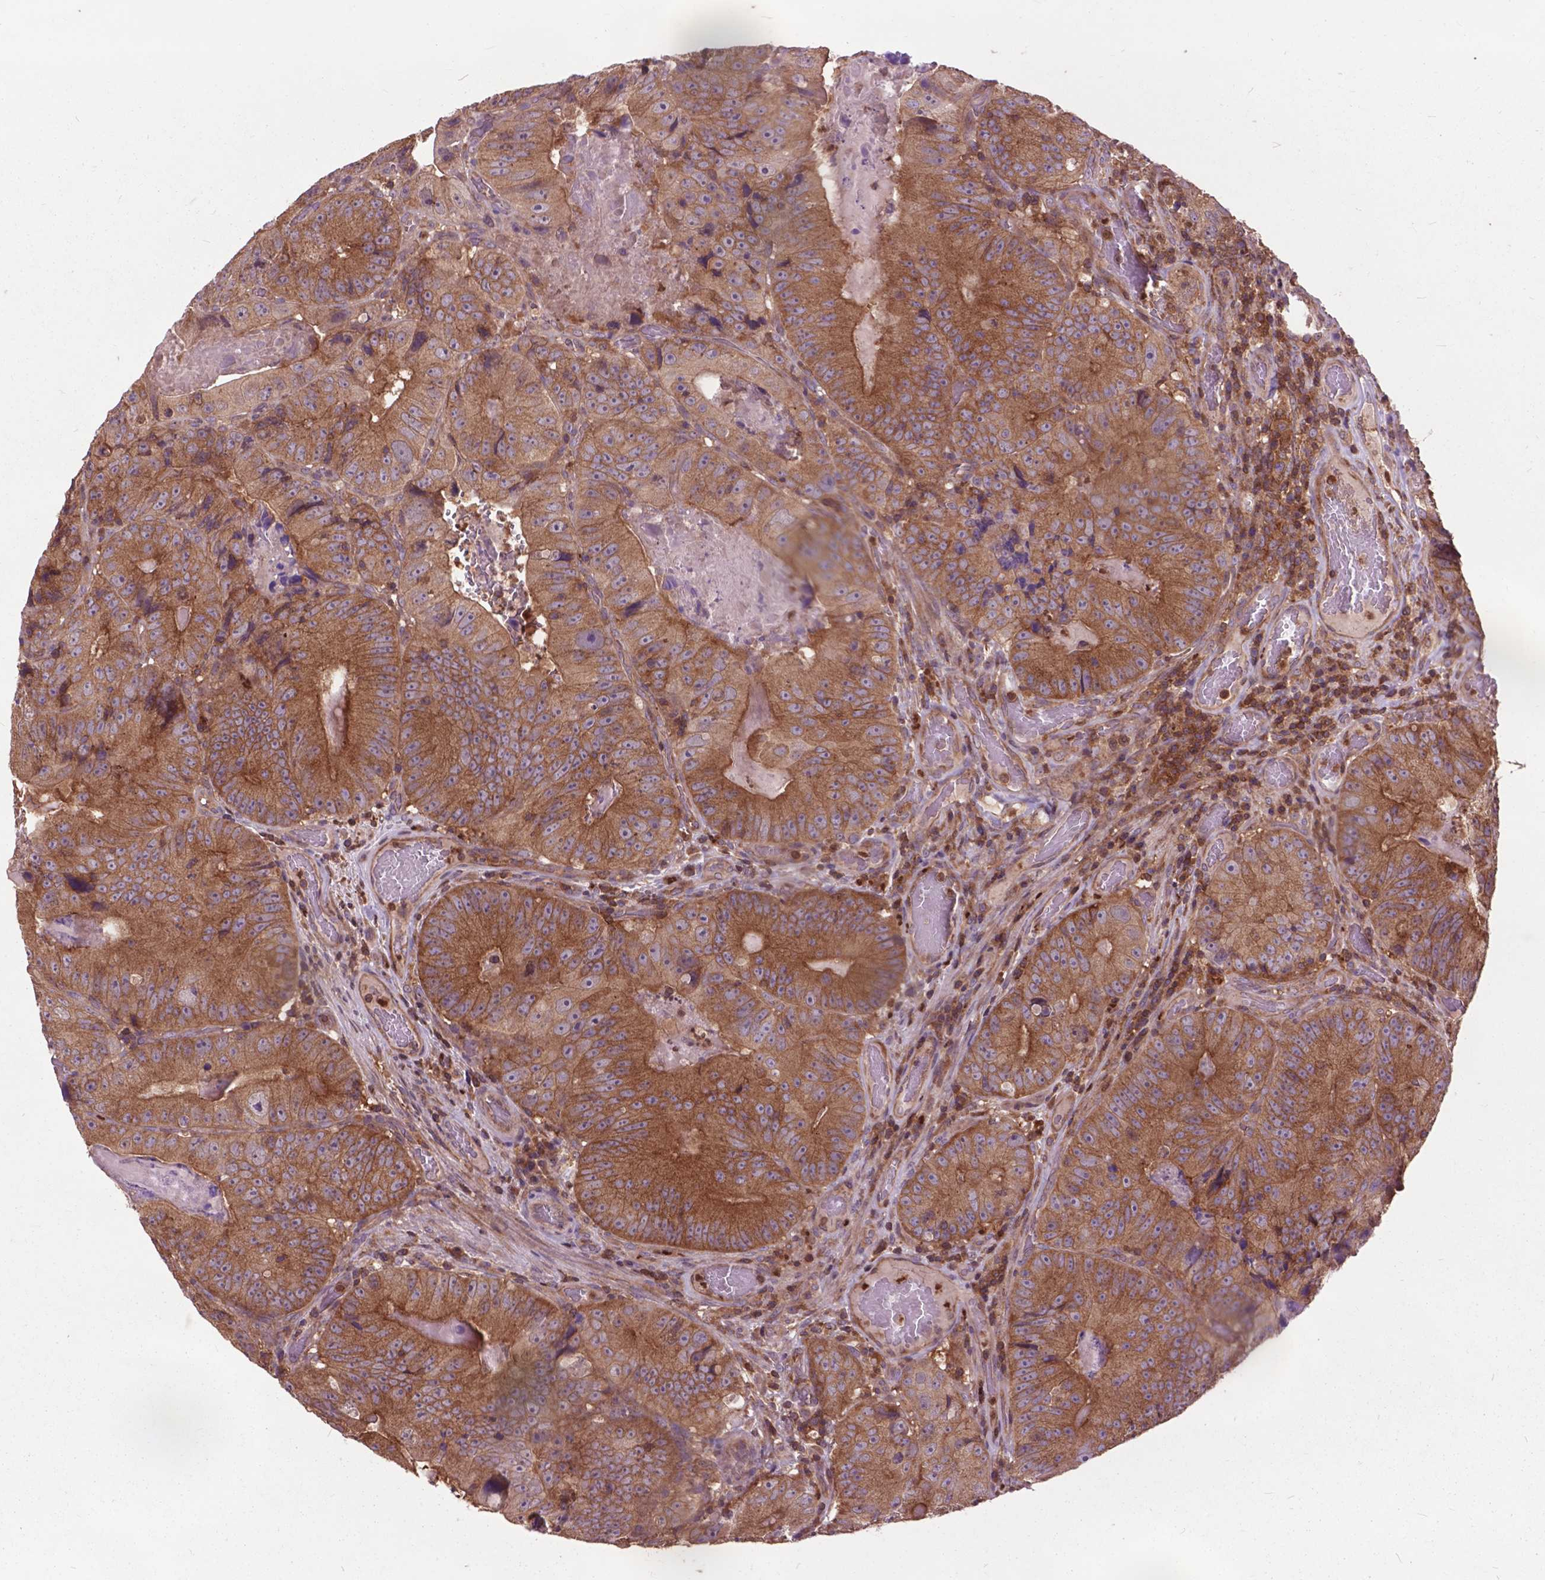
{"staining": {"intensity": "moderate", "quantity": ">75%", "location": "cytoplasmic/membranous"}, "tissue": "colorectal cancer", "cell_type": "Tumor cells", "image_type": "cancer", "snomed": [{"axis": "morphology", "description": "Adenocarcinoma, NOS"}, {"axis": "topography", "description": "Colon"}], "caption": "IHC (DAB (3,3'-diaminobenzidine)) staining of human adenocarcinoma (colorectal) reveals moderate cytoplasmic/membranous protein staining in approximately >75% of tumor cells.", "gene": "ARAF", "patient": {"sex": "female", "age": 86}}